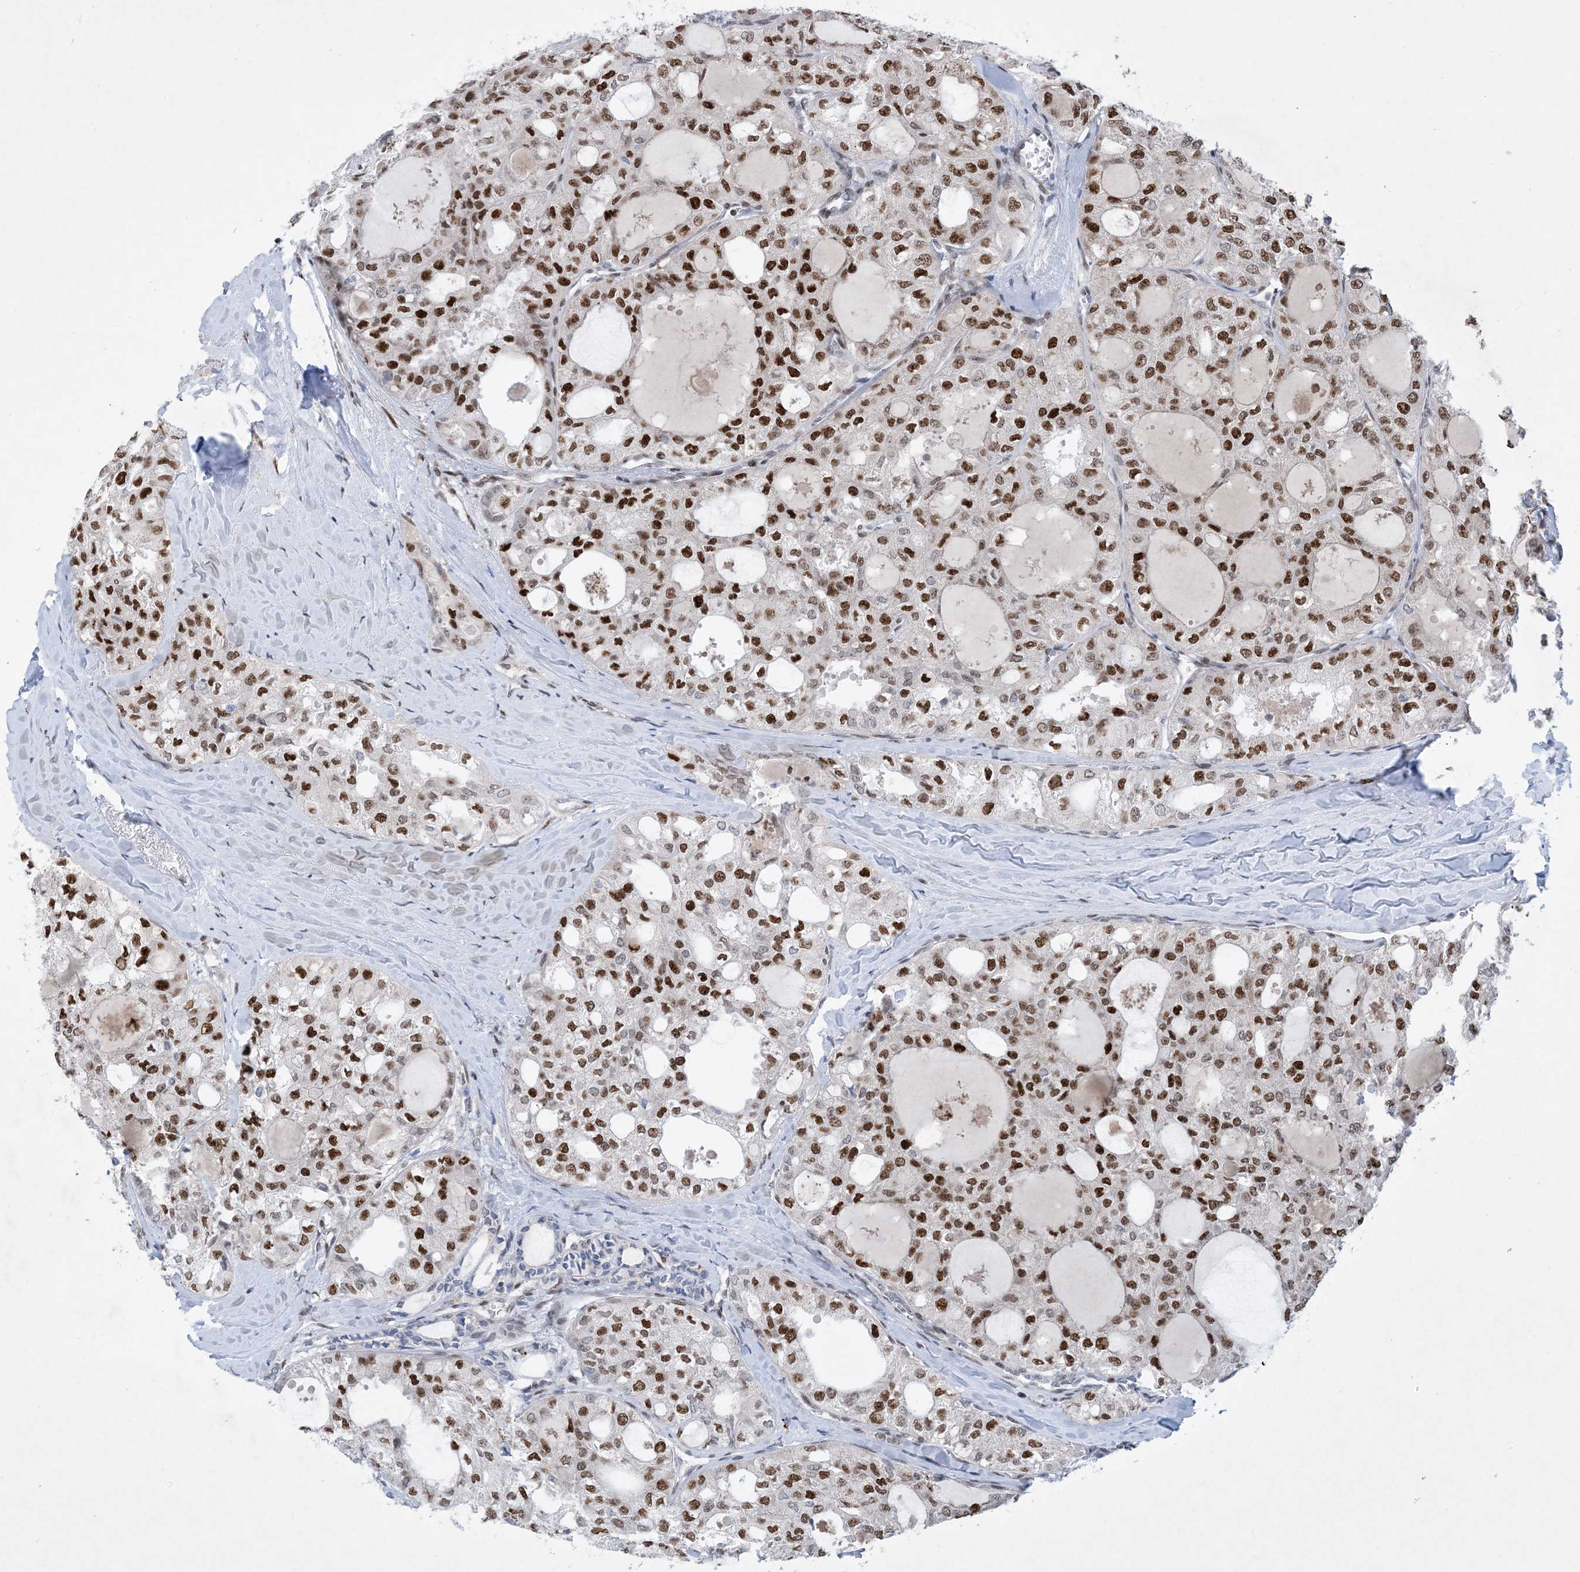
{"staining": {"intensity": "strong", "quantity": ">75%", "location": "nuclear"}, "tissue": "thyroid cancer", "cell_type": "Tumor cells", "image_type": "cancer", "snomed": [{"axis": "morphology", "description": "Follicular adenoma carcinoma, NOS"}, {"axis": "topography", "description": "Thyroid gland"}], "caption": "A high amount of strong nuclear staining is appreciated in approximately >75% of tumor cells in thyroid follicular adenoma carcinoma tissue.", "gene": "TSPYL1", "patient": {"sex": "male", "age": 75}}